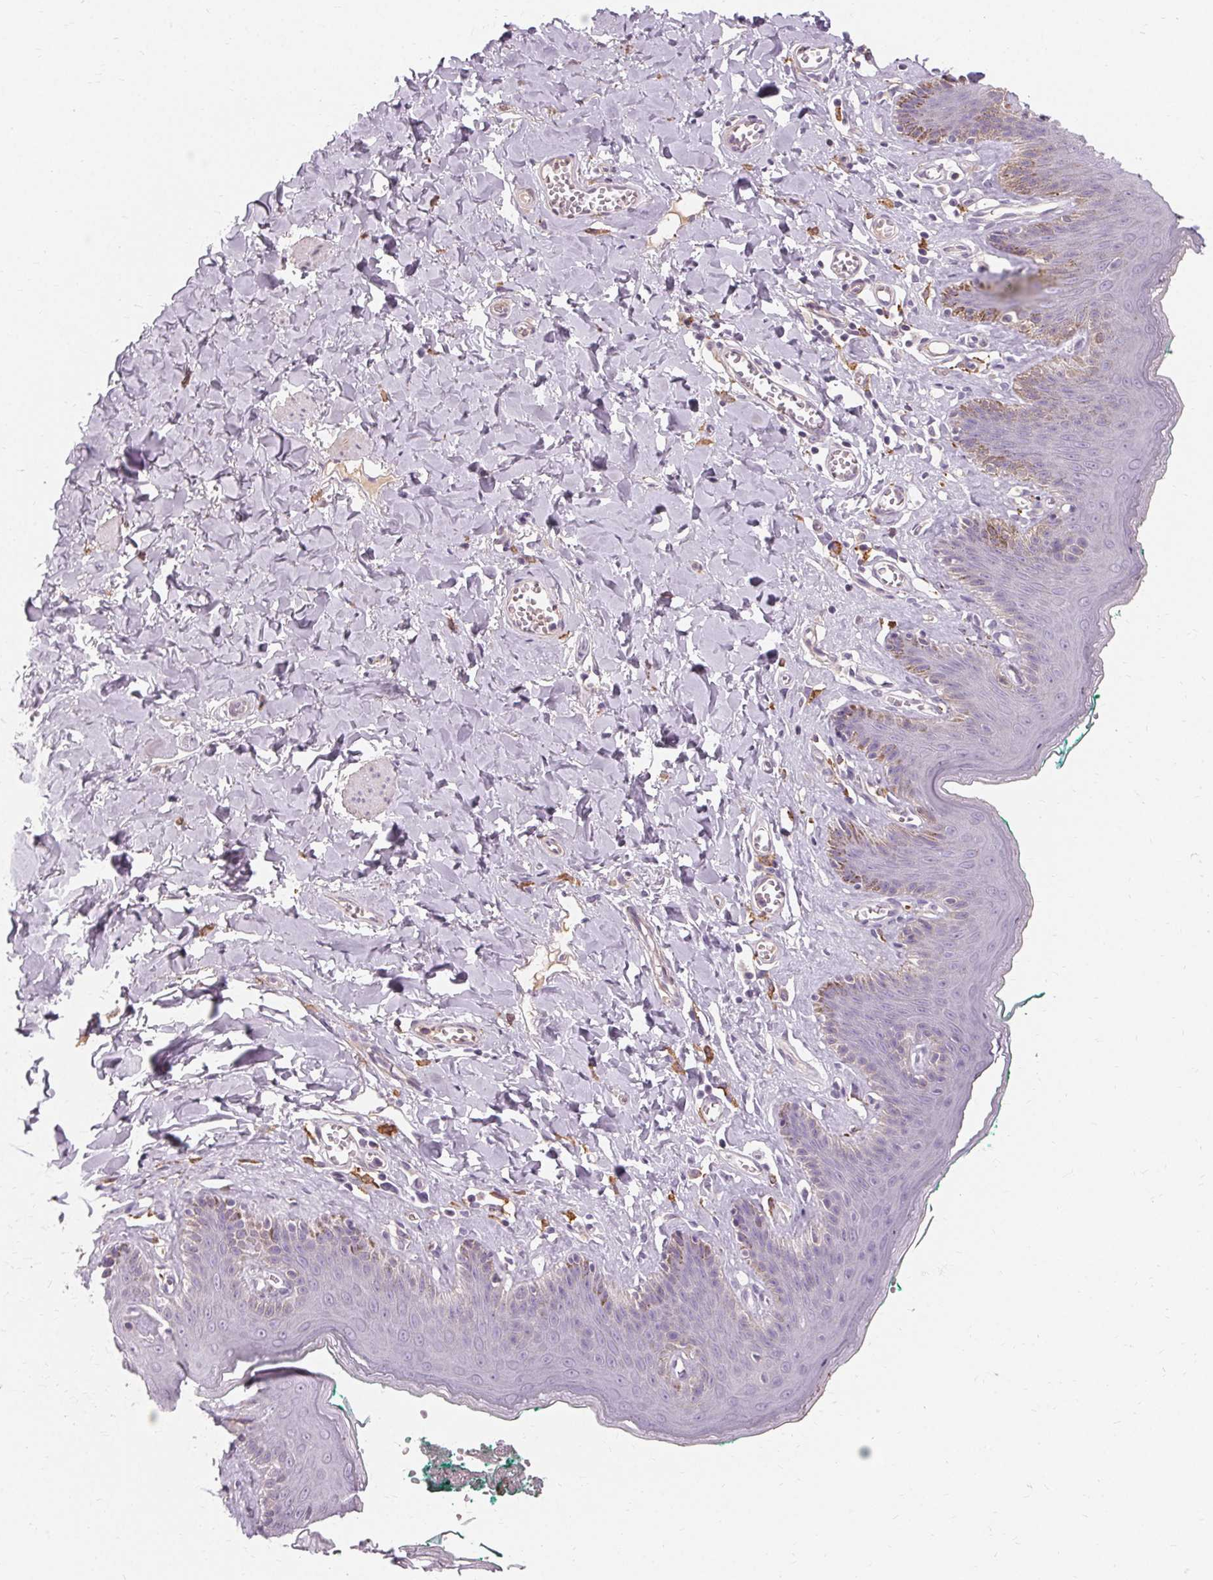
{"staining": {"intensity": "moderate", "quantity": "<25%", "location": "cytoplasmic/membranous"}, "tissue": "skin", "cell_type": "Epidermal cells", "image_type": "normal", "snomed": [{"axis": "morphology", "description": "Normal tissue, NOS"}, {"axis": "topography", "description": "Vulva"}, {"axis": "topography", "description": "Peripheral nerve tissue"}], "caption": "Brown immunohistochemical staining in normal human skin shows moderate cytoplasmic/membranous staining in about <25% of epidermal cells. The protein is stained brown, and the nuclei are stained in blue (DAB IHC with brightfield microscopy, high magnification).", "gene": "IFNGR1", "patient": {"sex": "female", "age": 66}}